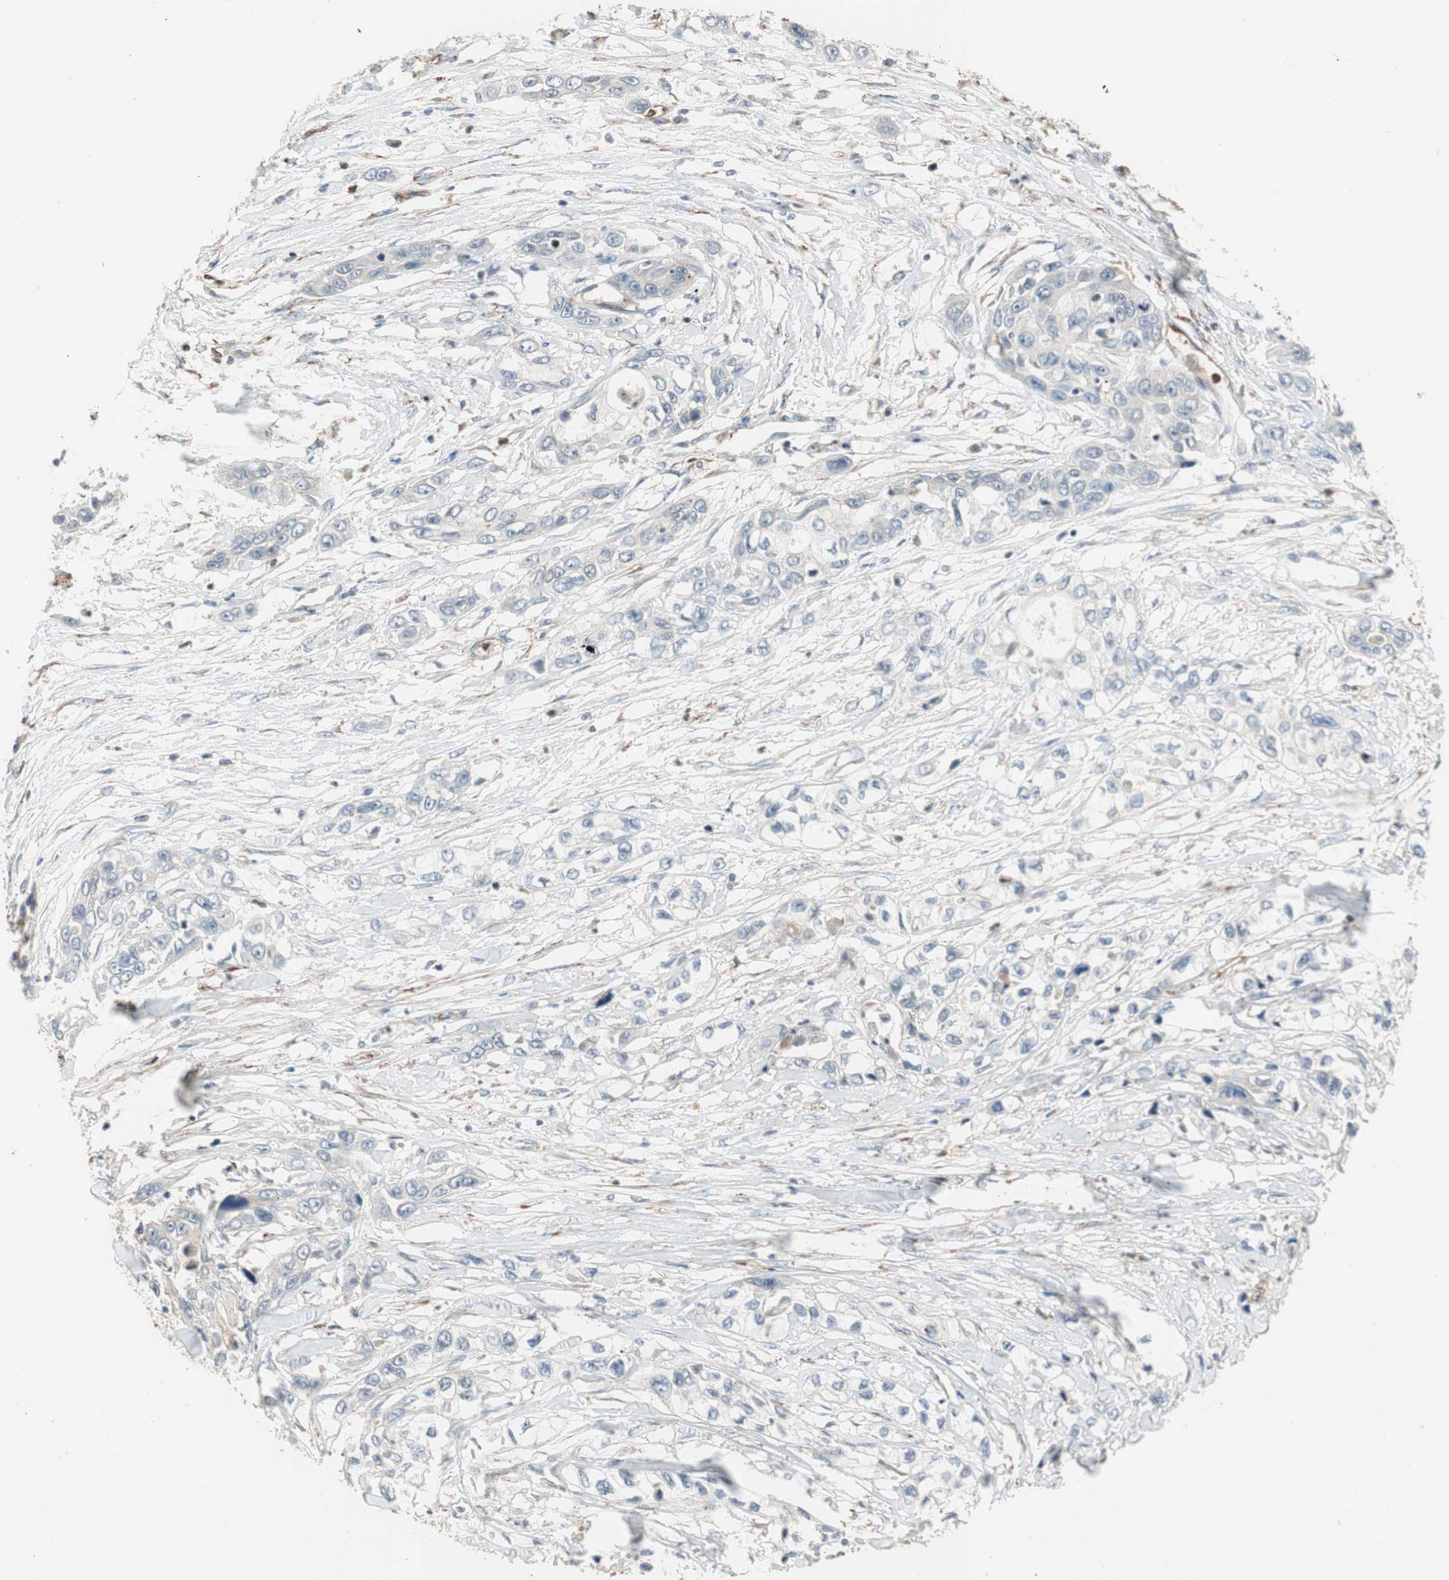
{"staining": {"intensity": "negative", "quantity": "none", "location": "none"}, "tissue": "pancreatic cancer", "cell_type": "Tumor cells", "image_type": "cancer", "snomed": [{"axis": "morphology", "description": "Adenocarcinoma, NOS"}, {"axis": "topography", "description": "Pancreas"}], "caption": "Tumor cells show no significant protein positivity in adenocarcinoma (pancreatic).", "gene": "ALPL", "patient": {"sex": "female", "age": 70}}